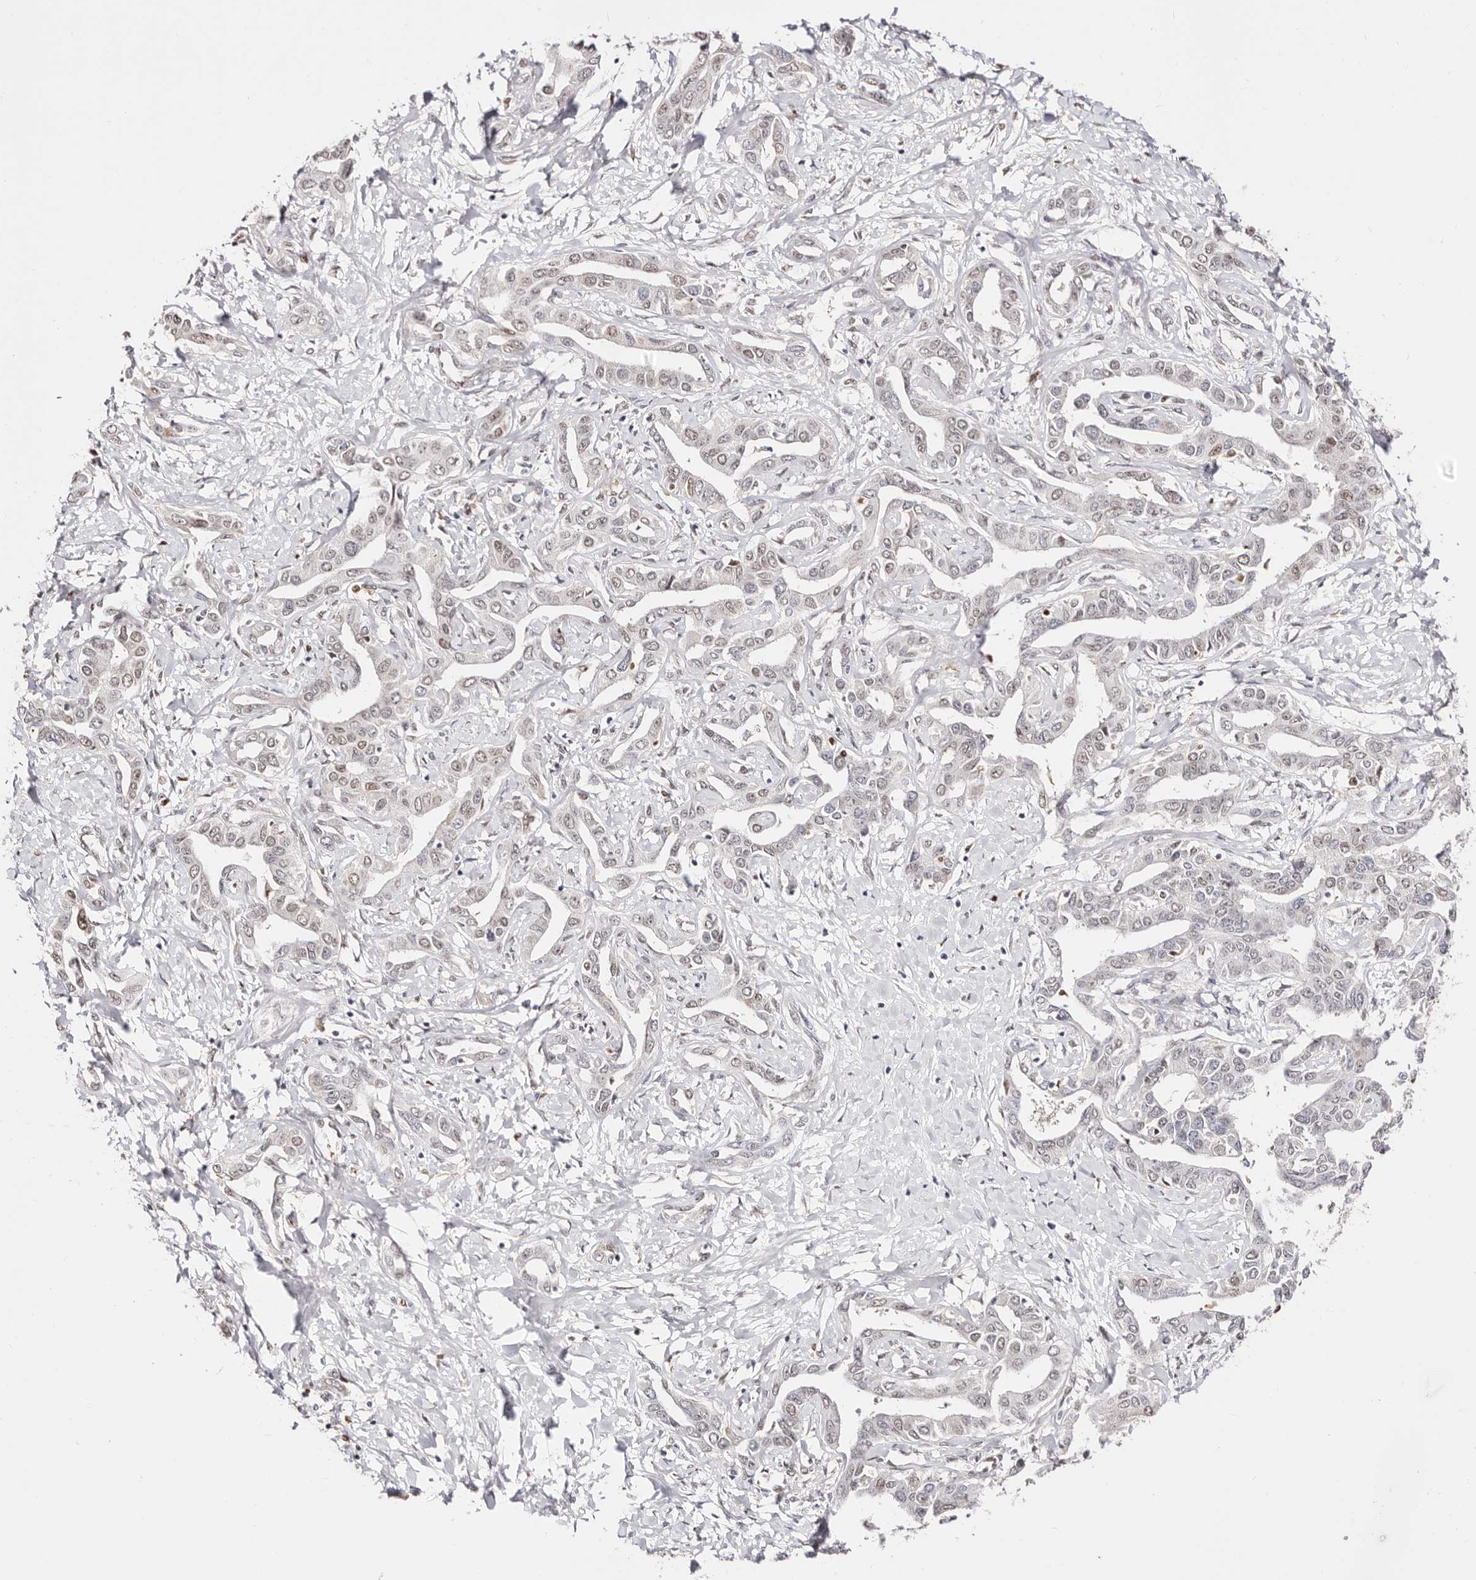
{"staining": {"intensity": "weak", "quantity": "25%-75%", "location": "nuclear"}, "tissue": "liver cancer", "cell_type": "Tumor cells", "image_type": "cancer", "snomed": [{"axis": "morphology", "description": "Cholangiocarcinoma"}, {"axis": "topography", "description": "Liver"}], "caption": "Liver cancer (cholangiocarcinoma) tissue displays weak nuclear staining in about 25%-75% of tumor cells, visualized by immunohistochemistry. The protein is shown in brown color, while the nuclei are stained blue.", "gene": "TKT", "patient": {"sex": "male", "age": 59}}